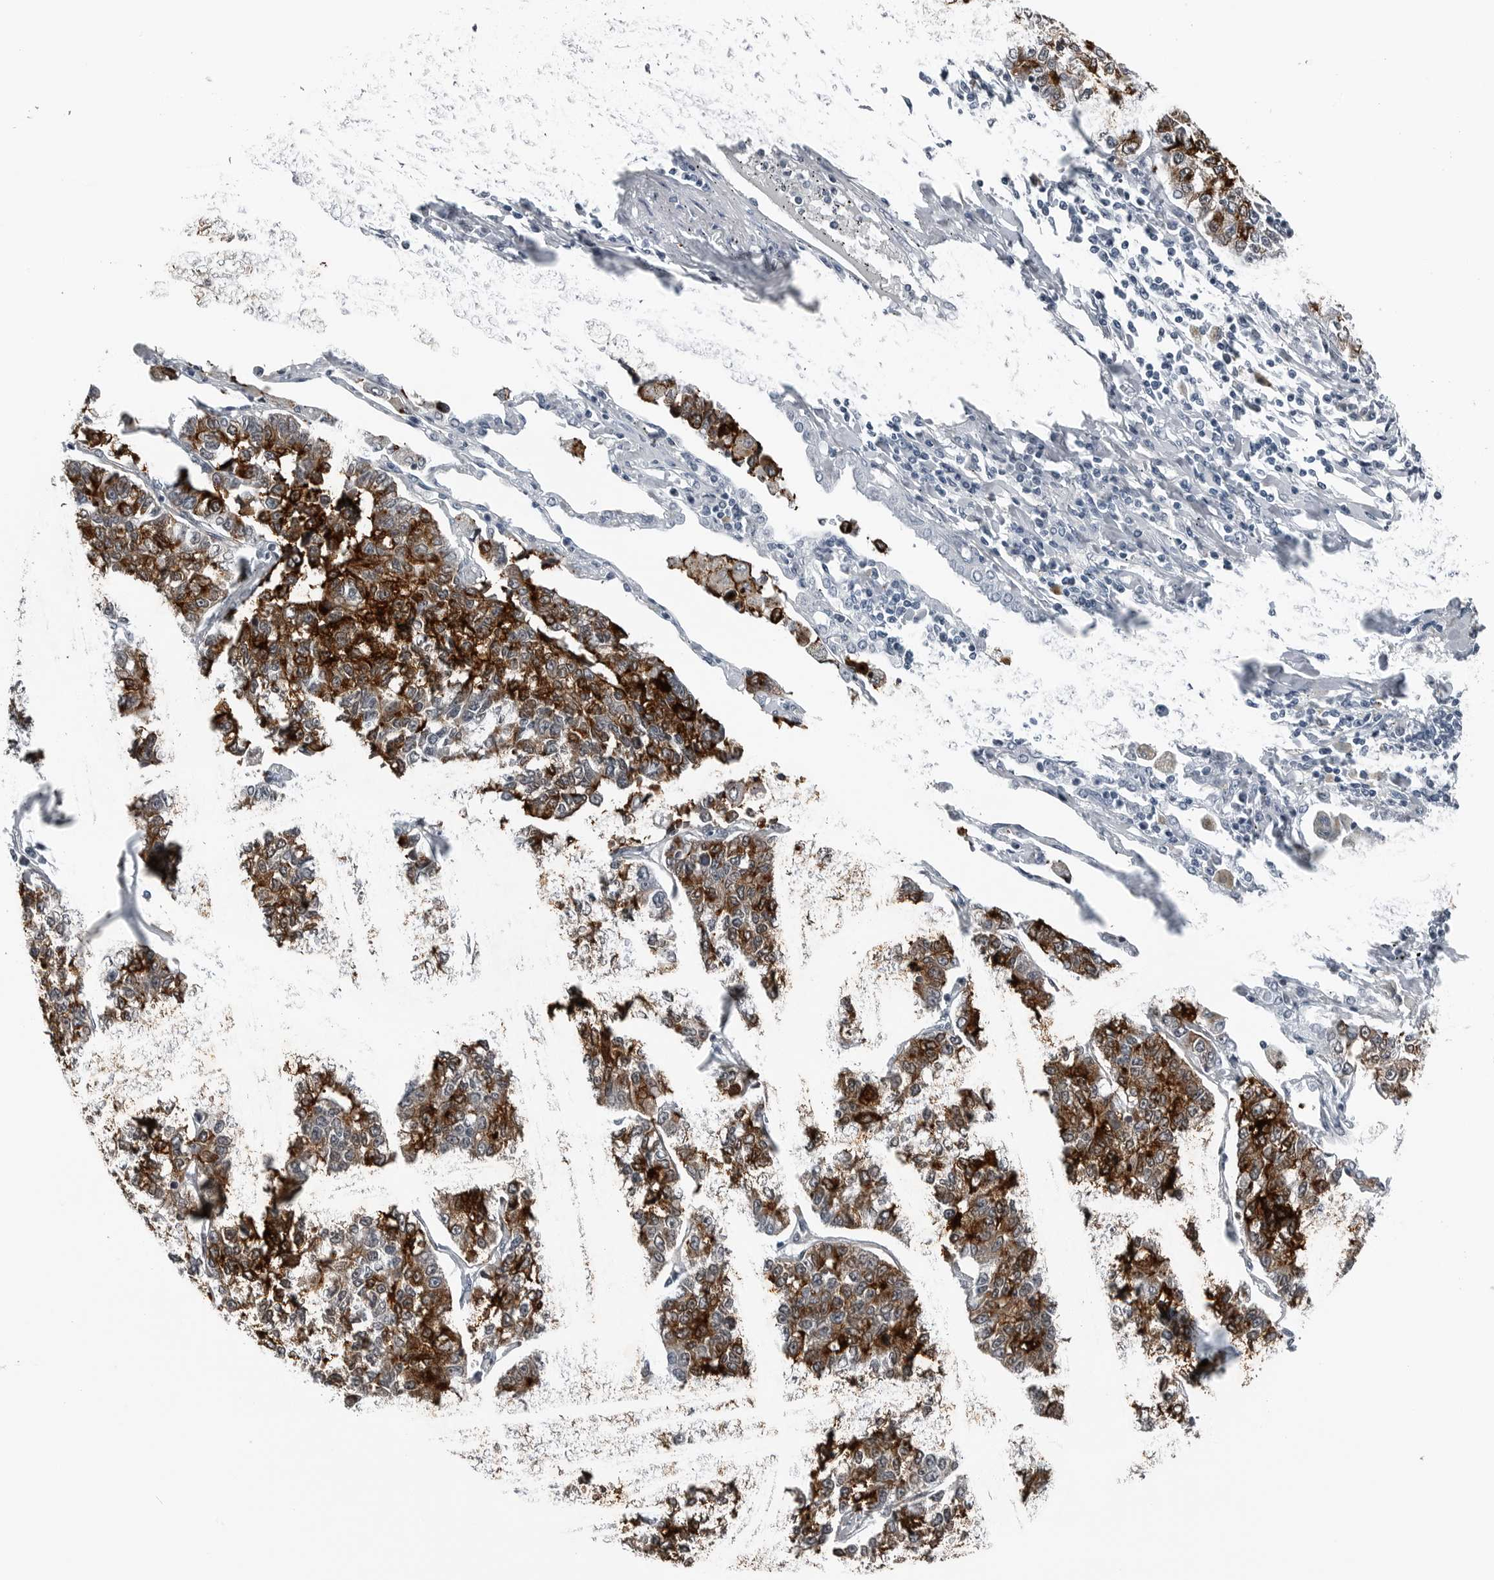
{"staining": {"intensity": "moderate", "quantity": ">75%", "location": "cytoplasmic/membranous"}, "tissue": "lung cancer", "cell_type": "Tumor cells", "image_type": "cancer", "snomed": [{"axis": "morphology", "description": "Adenocarcinoma, NOS"}, {"axis": "topography", "description": "Lung"}], "caption": "The histopathology image shows immunohistochemical staining of lung adenocarcinoma. There is moderate cytoplasmic/membranous expression is appreciated in about >75% of tumor cells.", "gene": "SPINK1", "patient": {"sex": "male", "age": 49}}